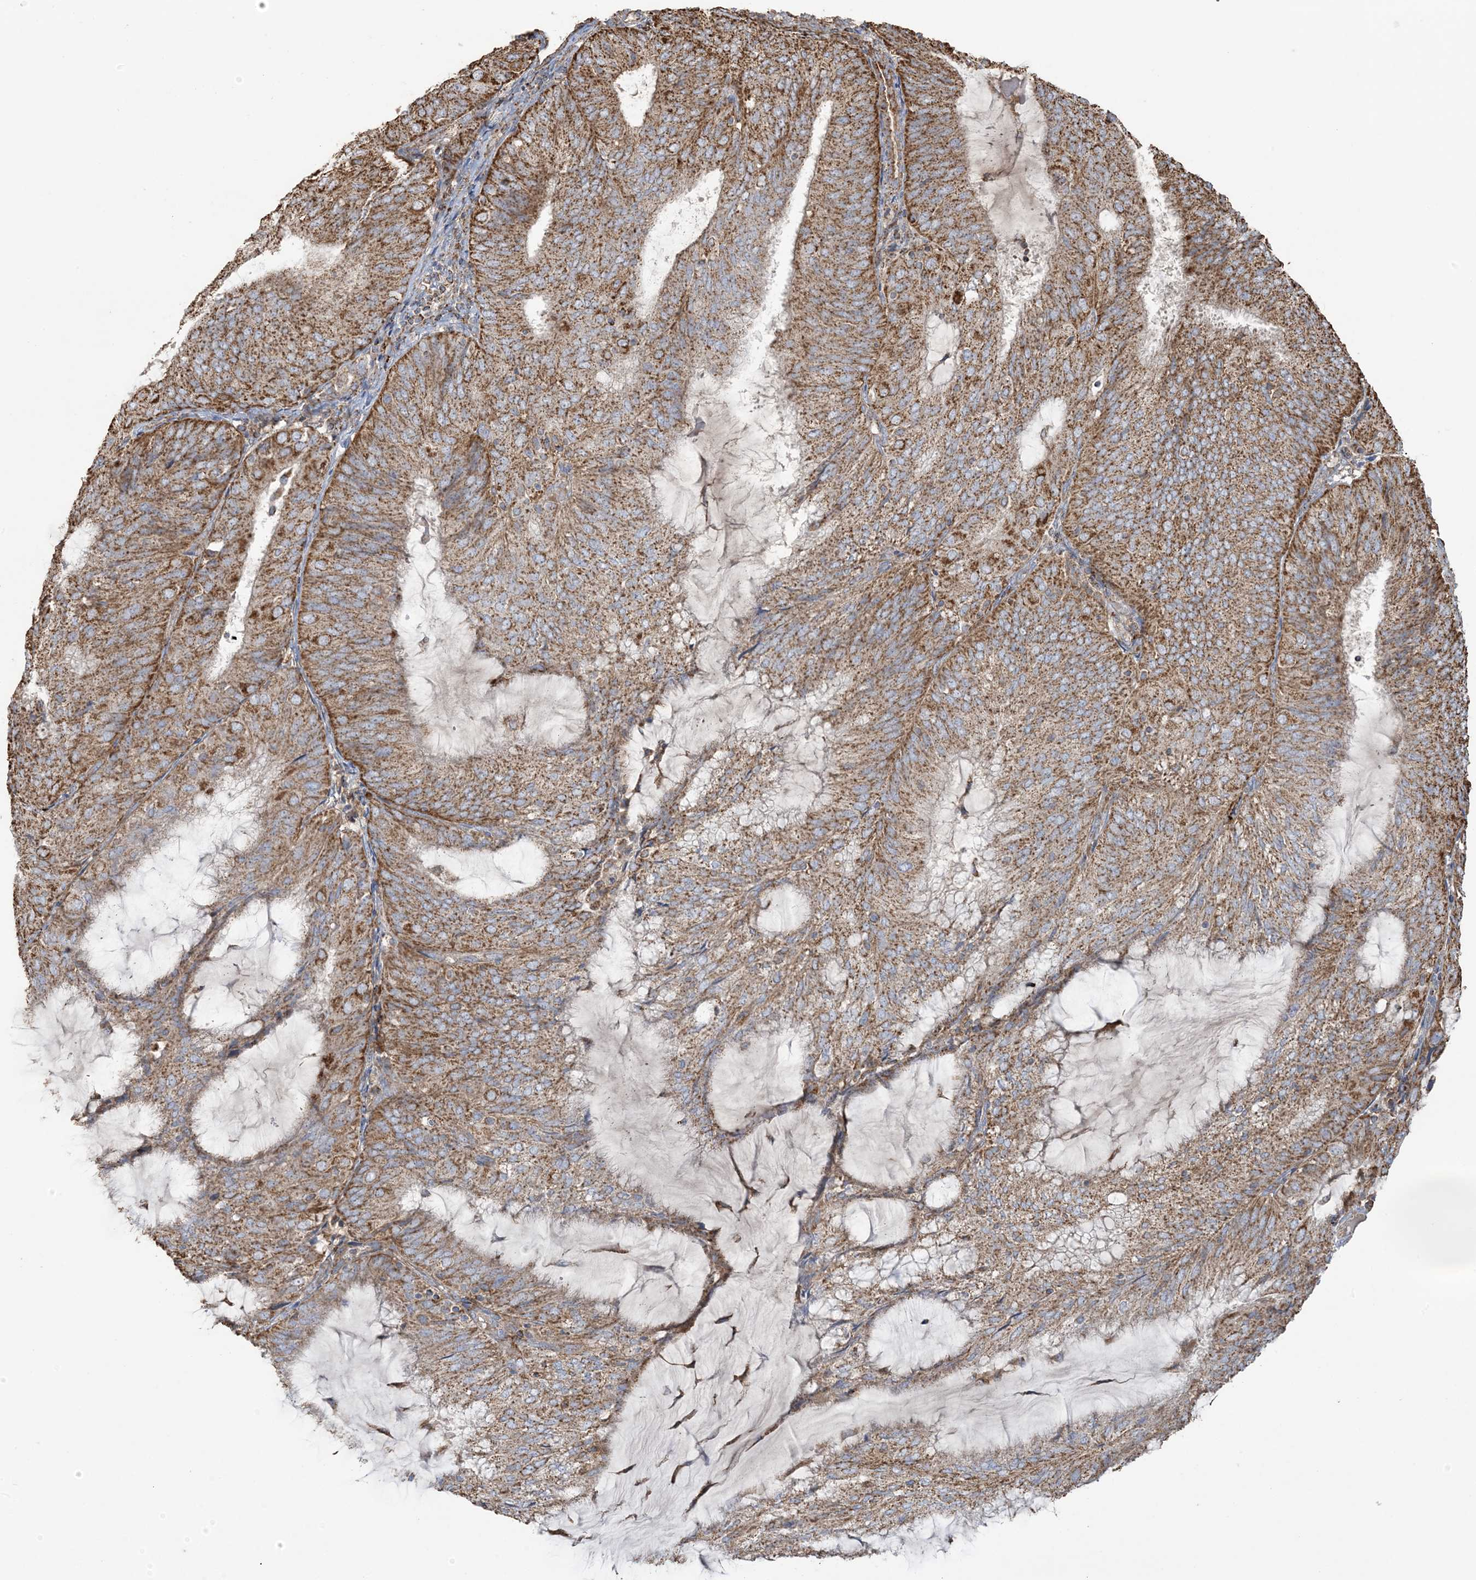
{"staining": {"intensity": "moderate", "quantity": ">75%", "location": "cytoplasmic/membranous"}, "tissue": "endometrial cancer", "cell_type": "Tumor cells", "image_type": "cancer", "snomed": [{"axis": "morphology", "description": "Adenocarcinoma, NOS"}, {"axis": "topography", "description": "Endometrium"}], "caption": "Brown immunohistochemical staining in endometrial cancer exhibits moderate cytoplasmic/membranous expression in approximately >75% of tumor cells. The staining is performed using DAB (3,3'-diaminobenzidine) brown chromogen to label protein expression. The nuclei are counter-stained blue using hematoxylin.", "gene": "AGA", "patient": {"sex": "female", "age": 81}}